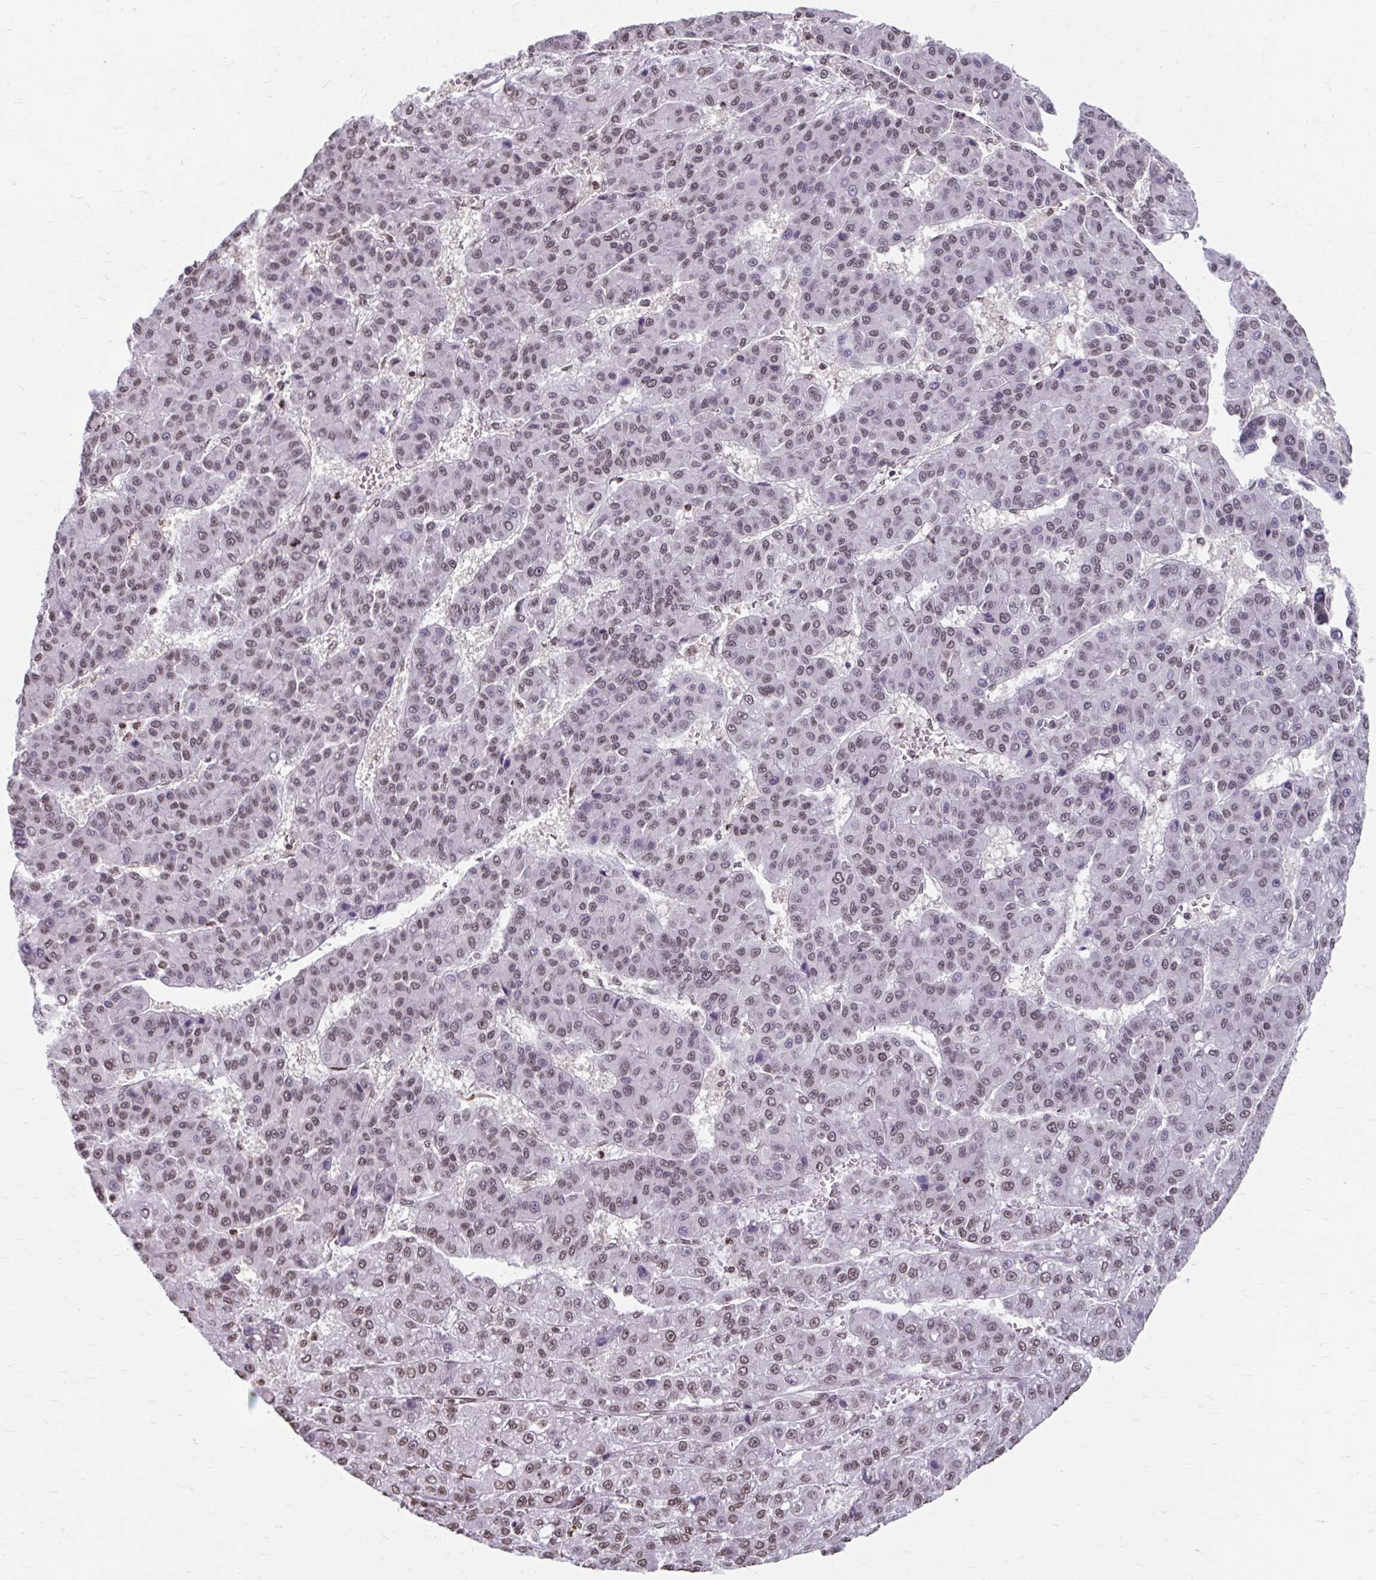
{"staining": {"intensity": "moderate", "quantity": "25%-75%", "location": "nuclear"}, "tissue": "liver cancer", "cell_type": "Tumor cells", "image_type": "cancer", "snomed": [{"axis": "morphology", "description": "Carcinoma, Hepatocellular, NOS"}, {"axis": "topography", "description": "Liver"}], "caption": "This histopathology image reveals immunohistochemistry staining of human liver cancer, with medium moderate nuclear staining in about 25%-75% of tumor cells.", "gene": "ORC3", "patient": {"sex": "male", "age": 70}}